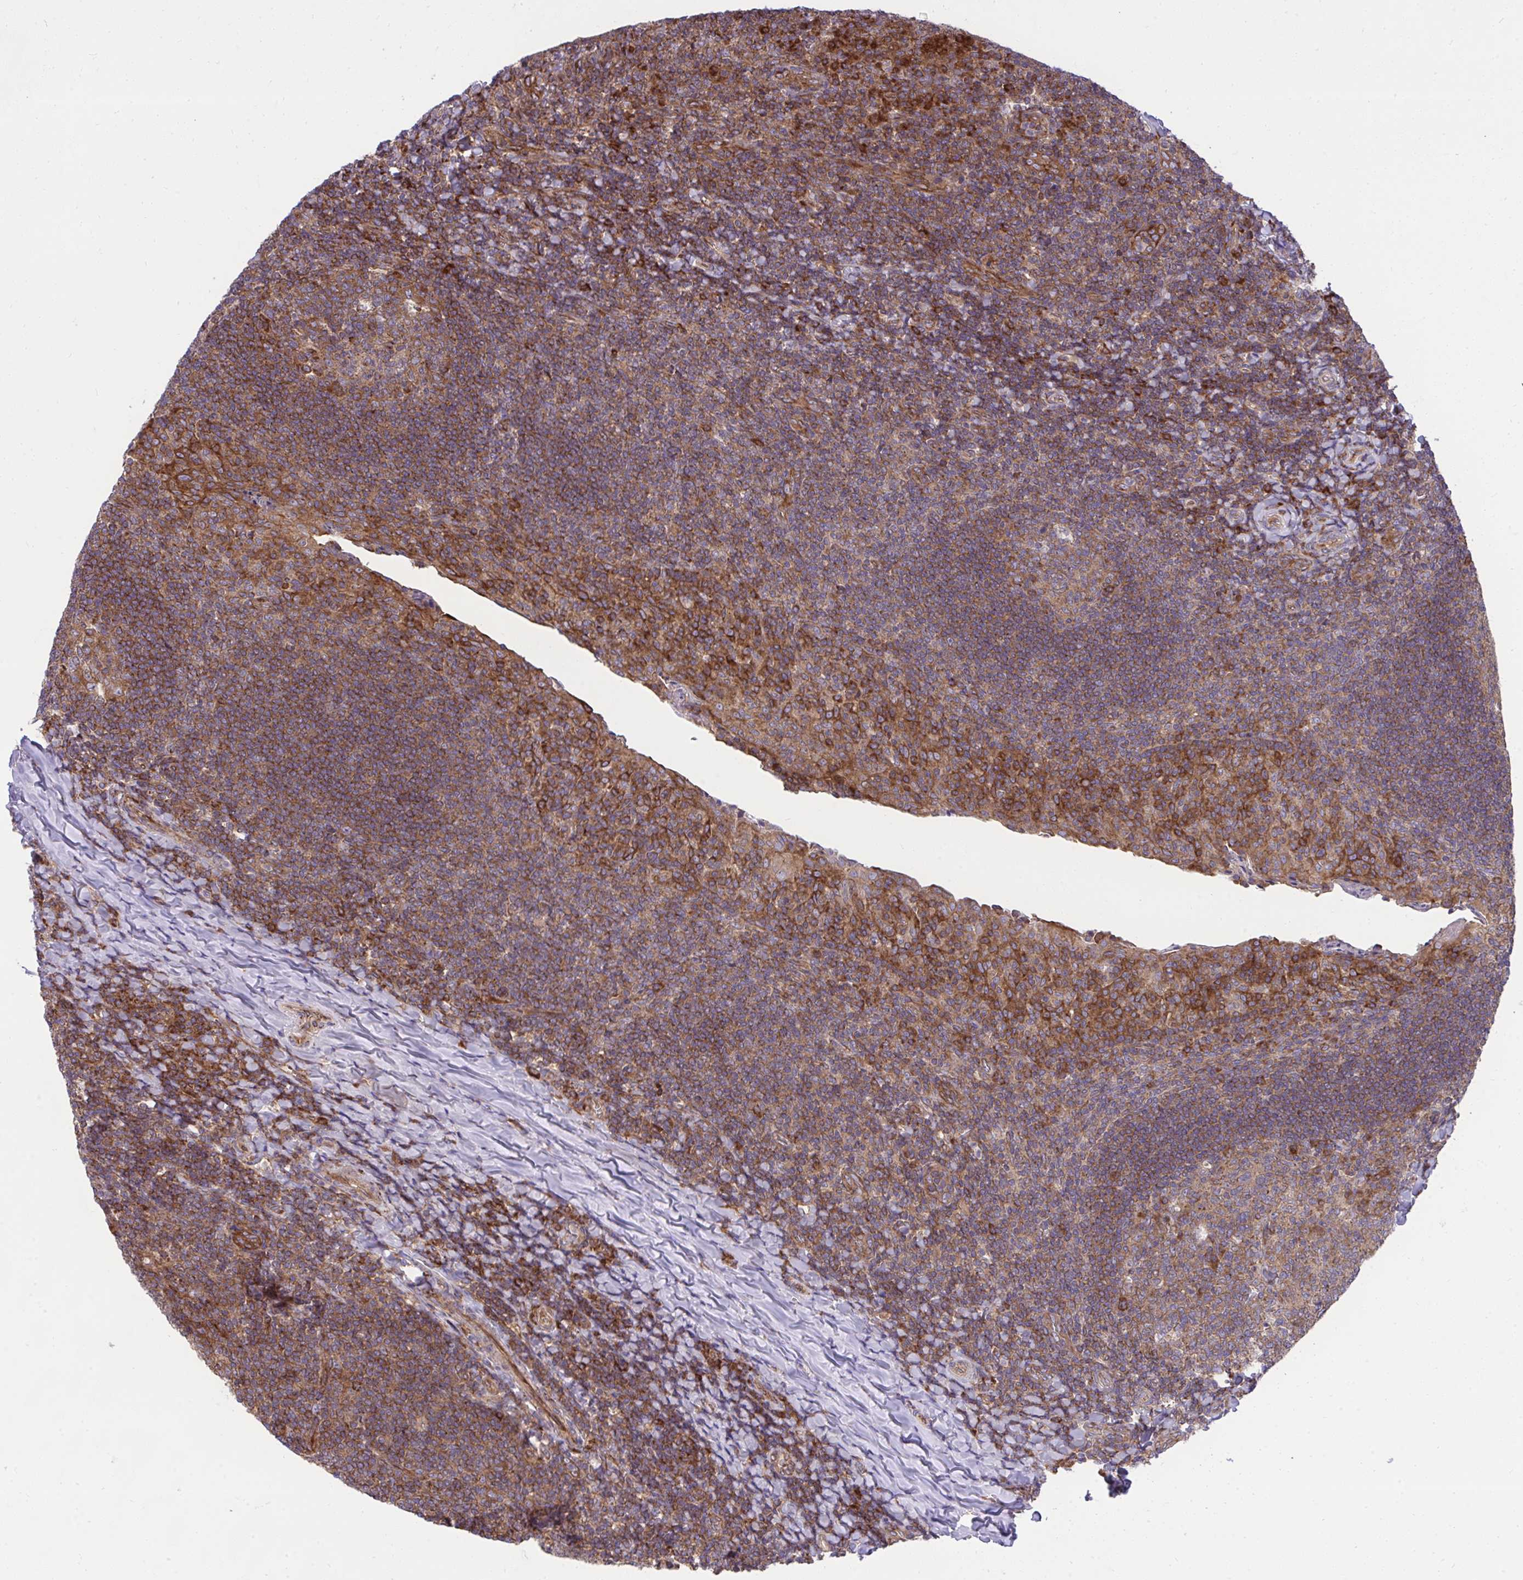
{"staining": {"intensity": "moderate", "quantity": ">75%", "location": "cytoplasmic/membranous"}, "tissue": "tonsil", "cell_type": "Germinal center cells", "image_type": "normal", "snomed": [{"axis": "morphology", "description": "Normal tissue, NOS"}, {"axis": "topography", "description": "Tonsil"}], "caption": "Moderate cytoplasmic/membranous positivity is appreciated in approximately >75% of germinal center cells in unremarkable tonsil.", "gene": "NMNAT3", "patient": {"sex": "male", "age": 17}}